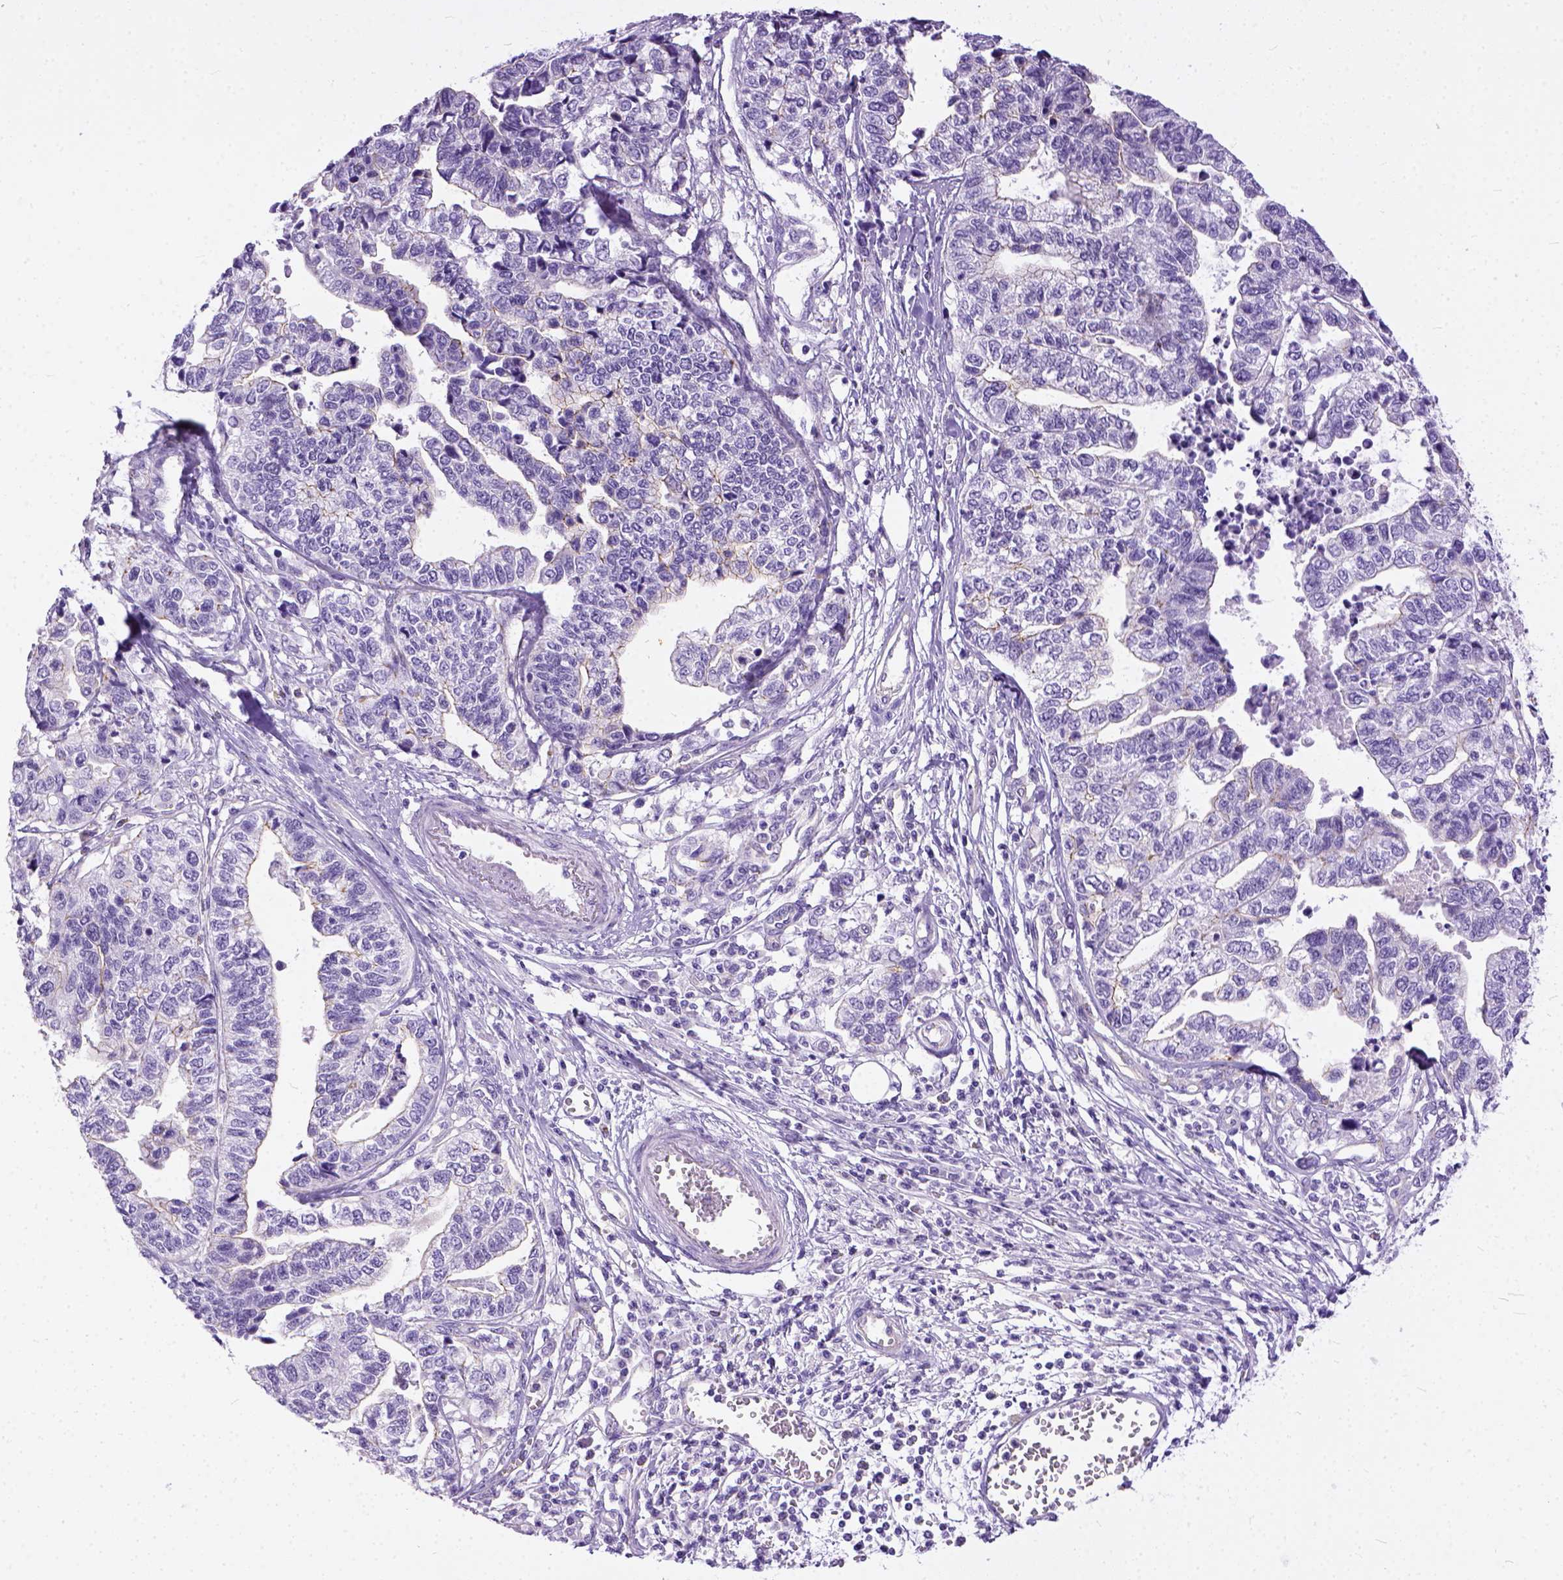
{"staining": {"intensity": "negative", "quantity": "none", "location": "none"}, "tissue": "stomach cancer", "cell_type": "Tumor cells", "image_type": "cancer", "snomed": [{"axis": "morphology", "description": "Adenocarcinoma, NOS"}, {"axis": "topography", "description": "Stomach, upper"}], "caption": "This image is of stomach cancer stained with immunohistochemistry (IHC) to label a protein in brown with the nuclei are counter-stained blue. There is no expression in tumor cells. (DAB IHC, high magnification).", "gene": "ADGRF1", "patient": {"sex": "female", "age": 67}}